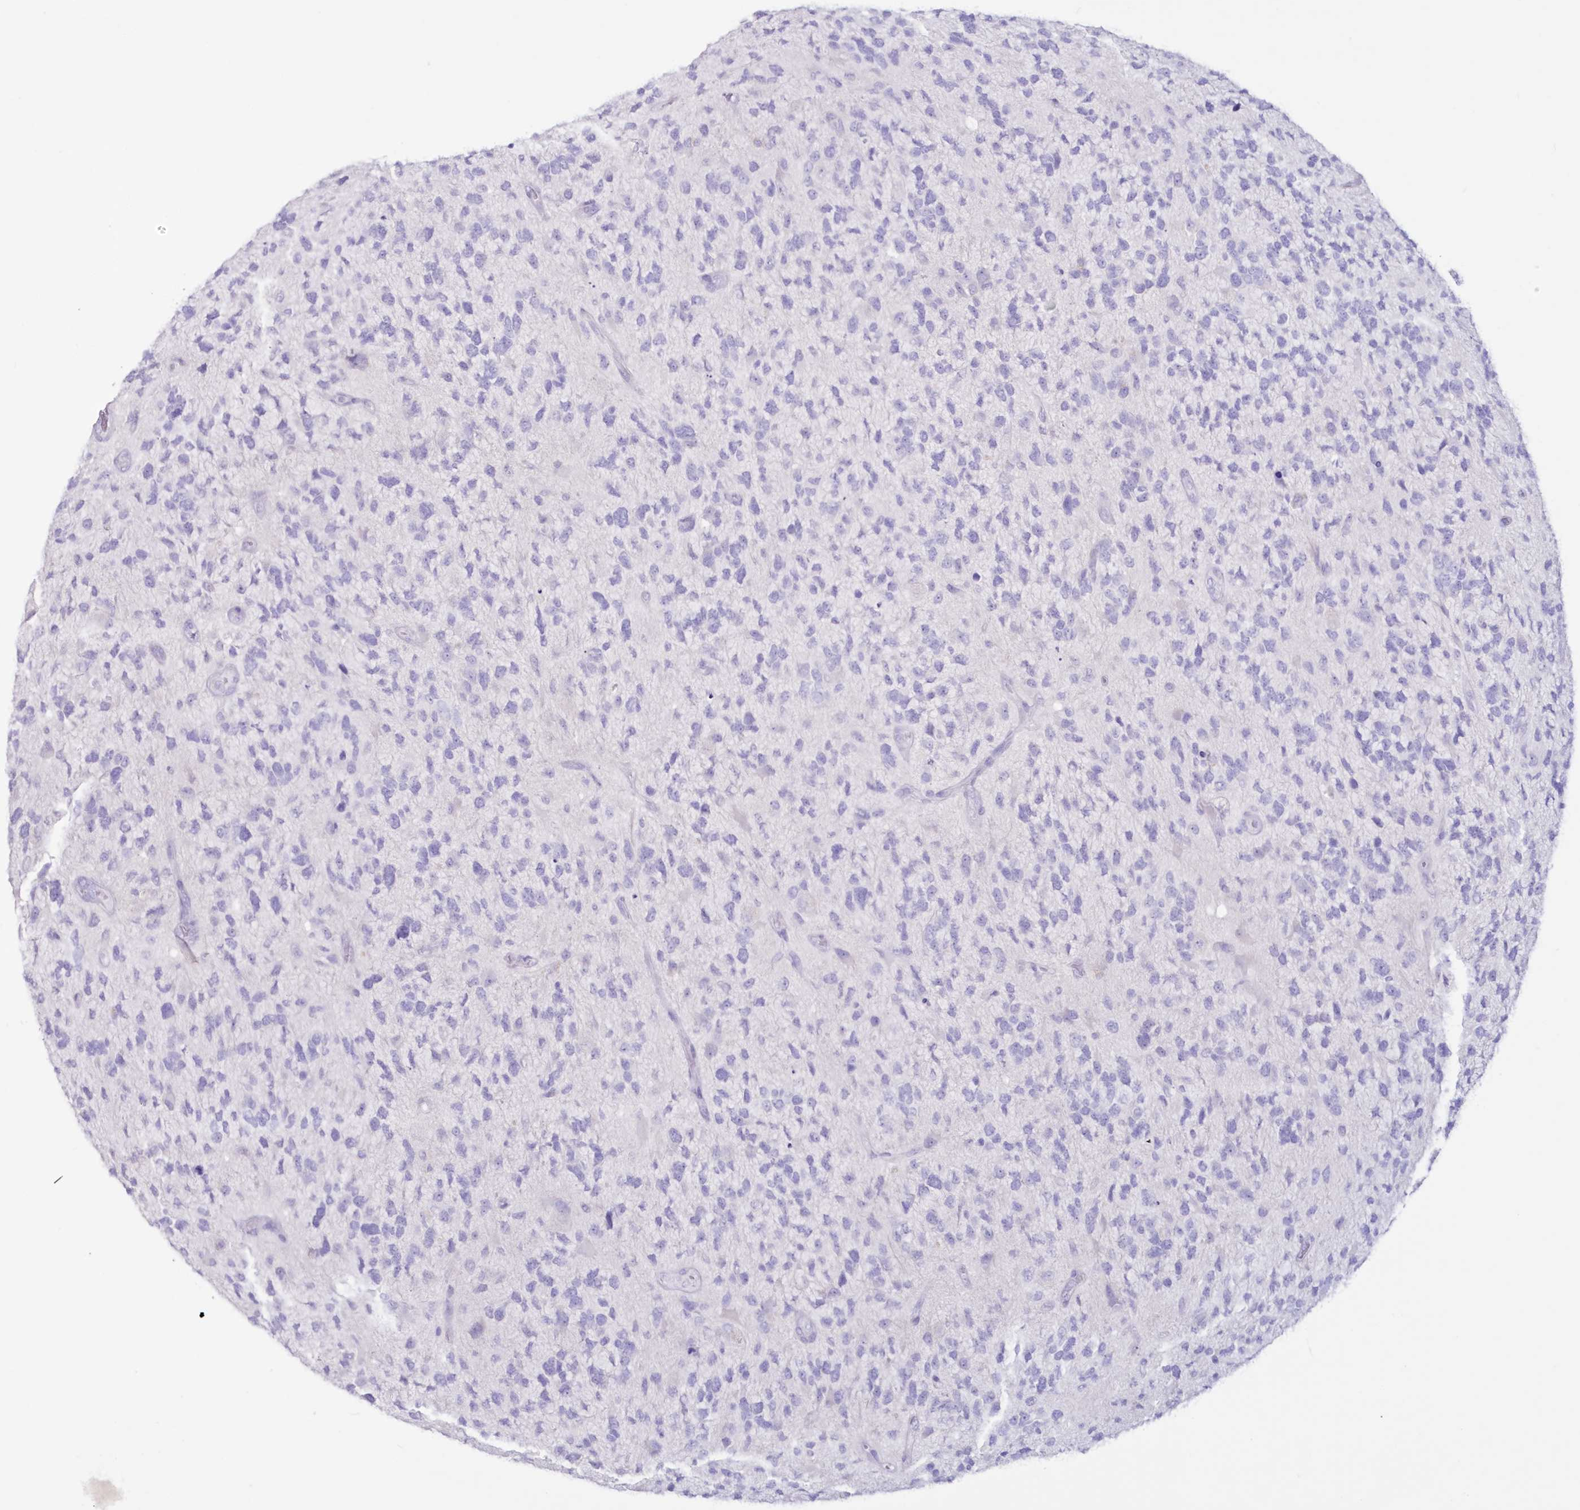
{"staining": {"intensity": "negative", "quantity": "none", "location": "none"}, "tissue": "glioma", "cell_type": "Tumor cells", "image_type": "cancer", "snomed": [{"axis": "morphology", "description": "Glioma, malignant, High grade"}, {"axis": "topography", "description": "Brain"}], "caption": "Immunohistochemistry (IHC) image of neoplastic tissue: glioma stained with DAB (3,3'-diaminobenzidine) reveals no significant protein staining in tumor cells.", "gene": "CYP3A4", "patient": {"sex": "female", "age": 58}}